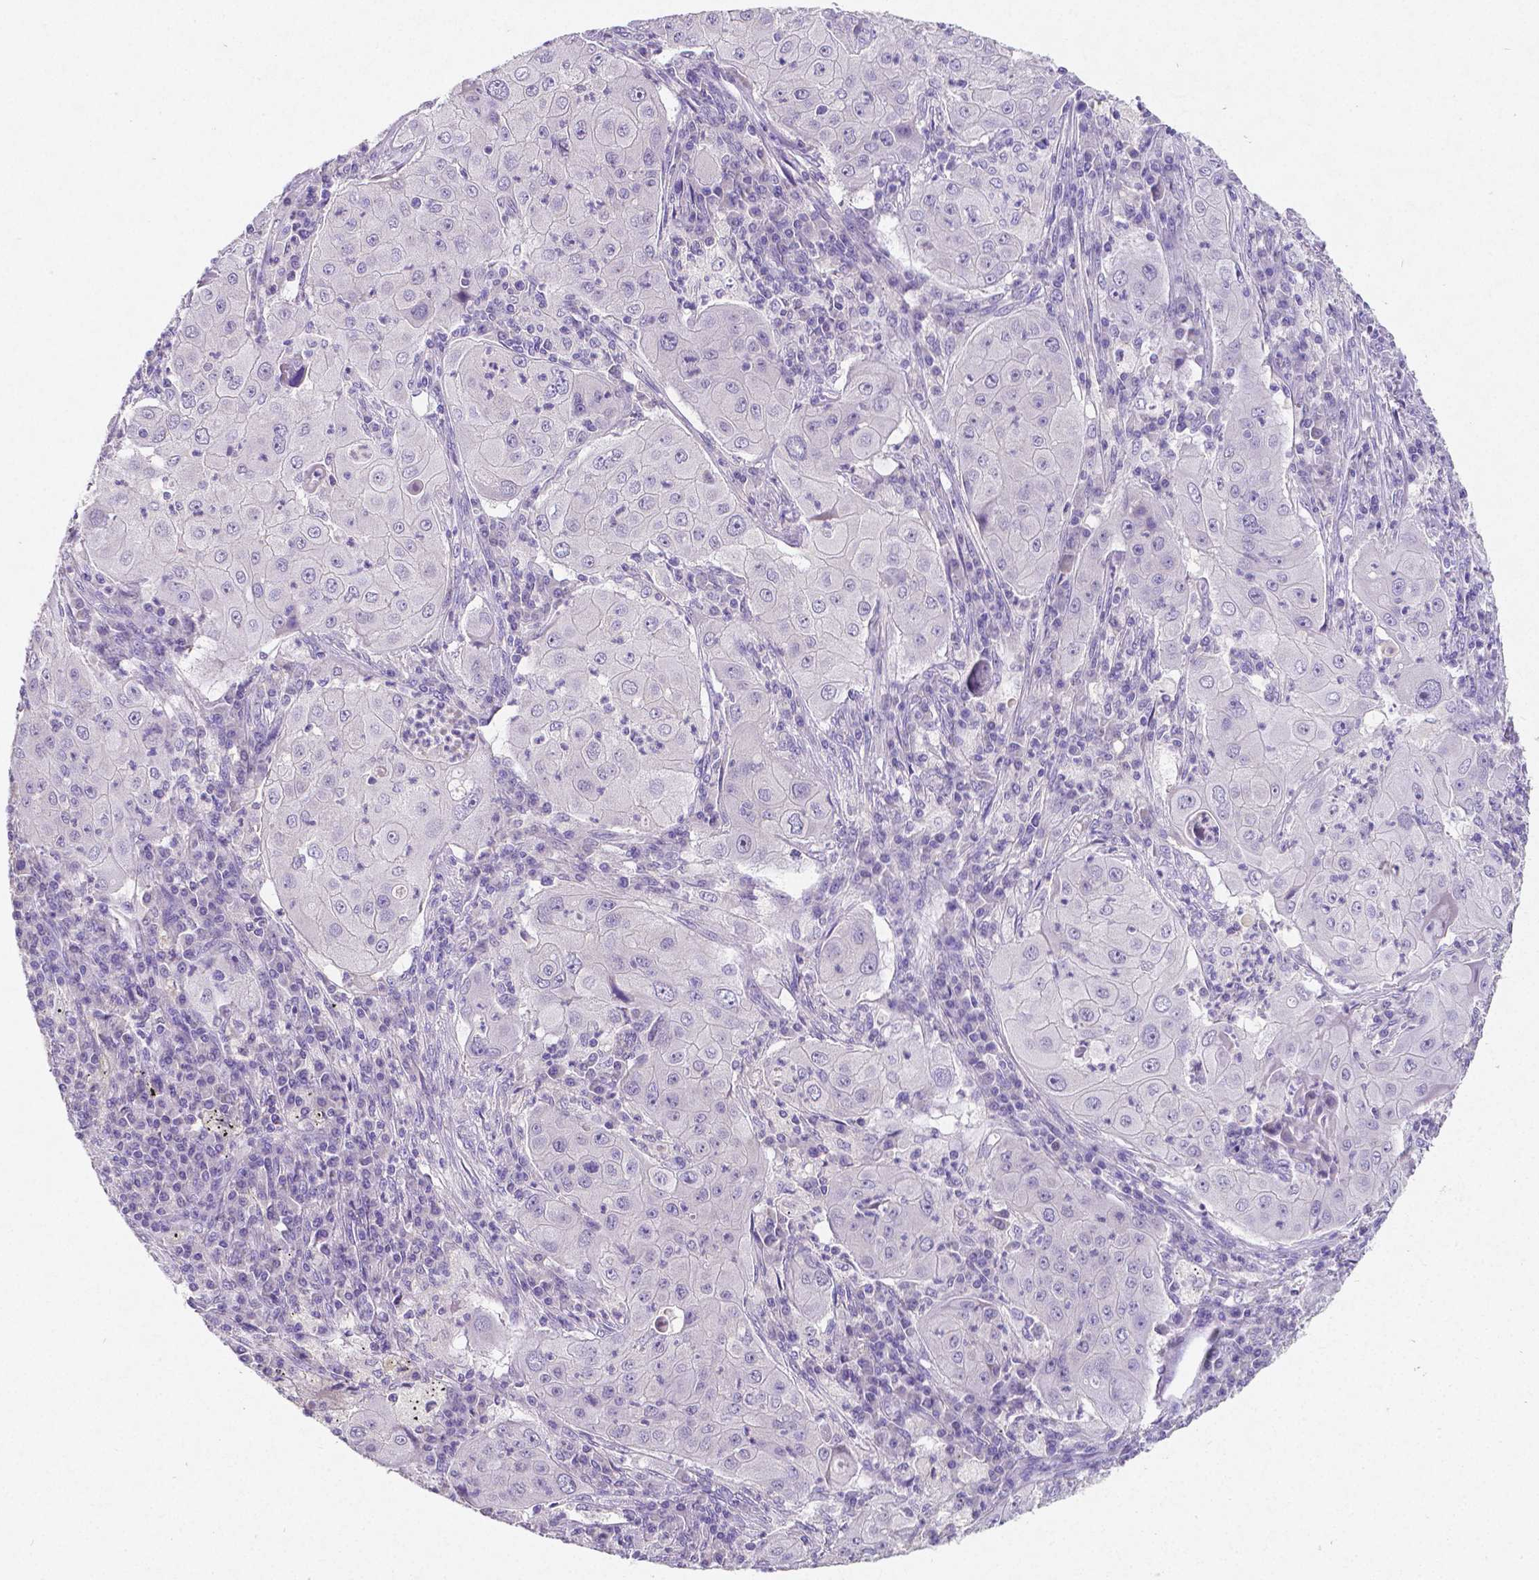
{"staining": {"intensity": "negative", "quantity": "none", "location": "none"}, "tissue": "lung cancer", "cell_type": "Tumor cells", "image_type": "cancer", "snomed": [{"axis": "morphology", "description": "Squamous cell carcinoma, NOS"}, {"axis": "topography", "description": "Lung"}], "caption": "Protein analysis of lung cancer demonstrates no significant expression in tumor cells. (Stains: DAB immunohistochemistry (IHC) with hematoxylin counter stain, Microscopy: brightfield microscopy at high magnification).", "gene": "SATB2", "patient": {"sex": "female", "age": 59}}